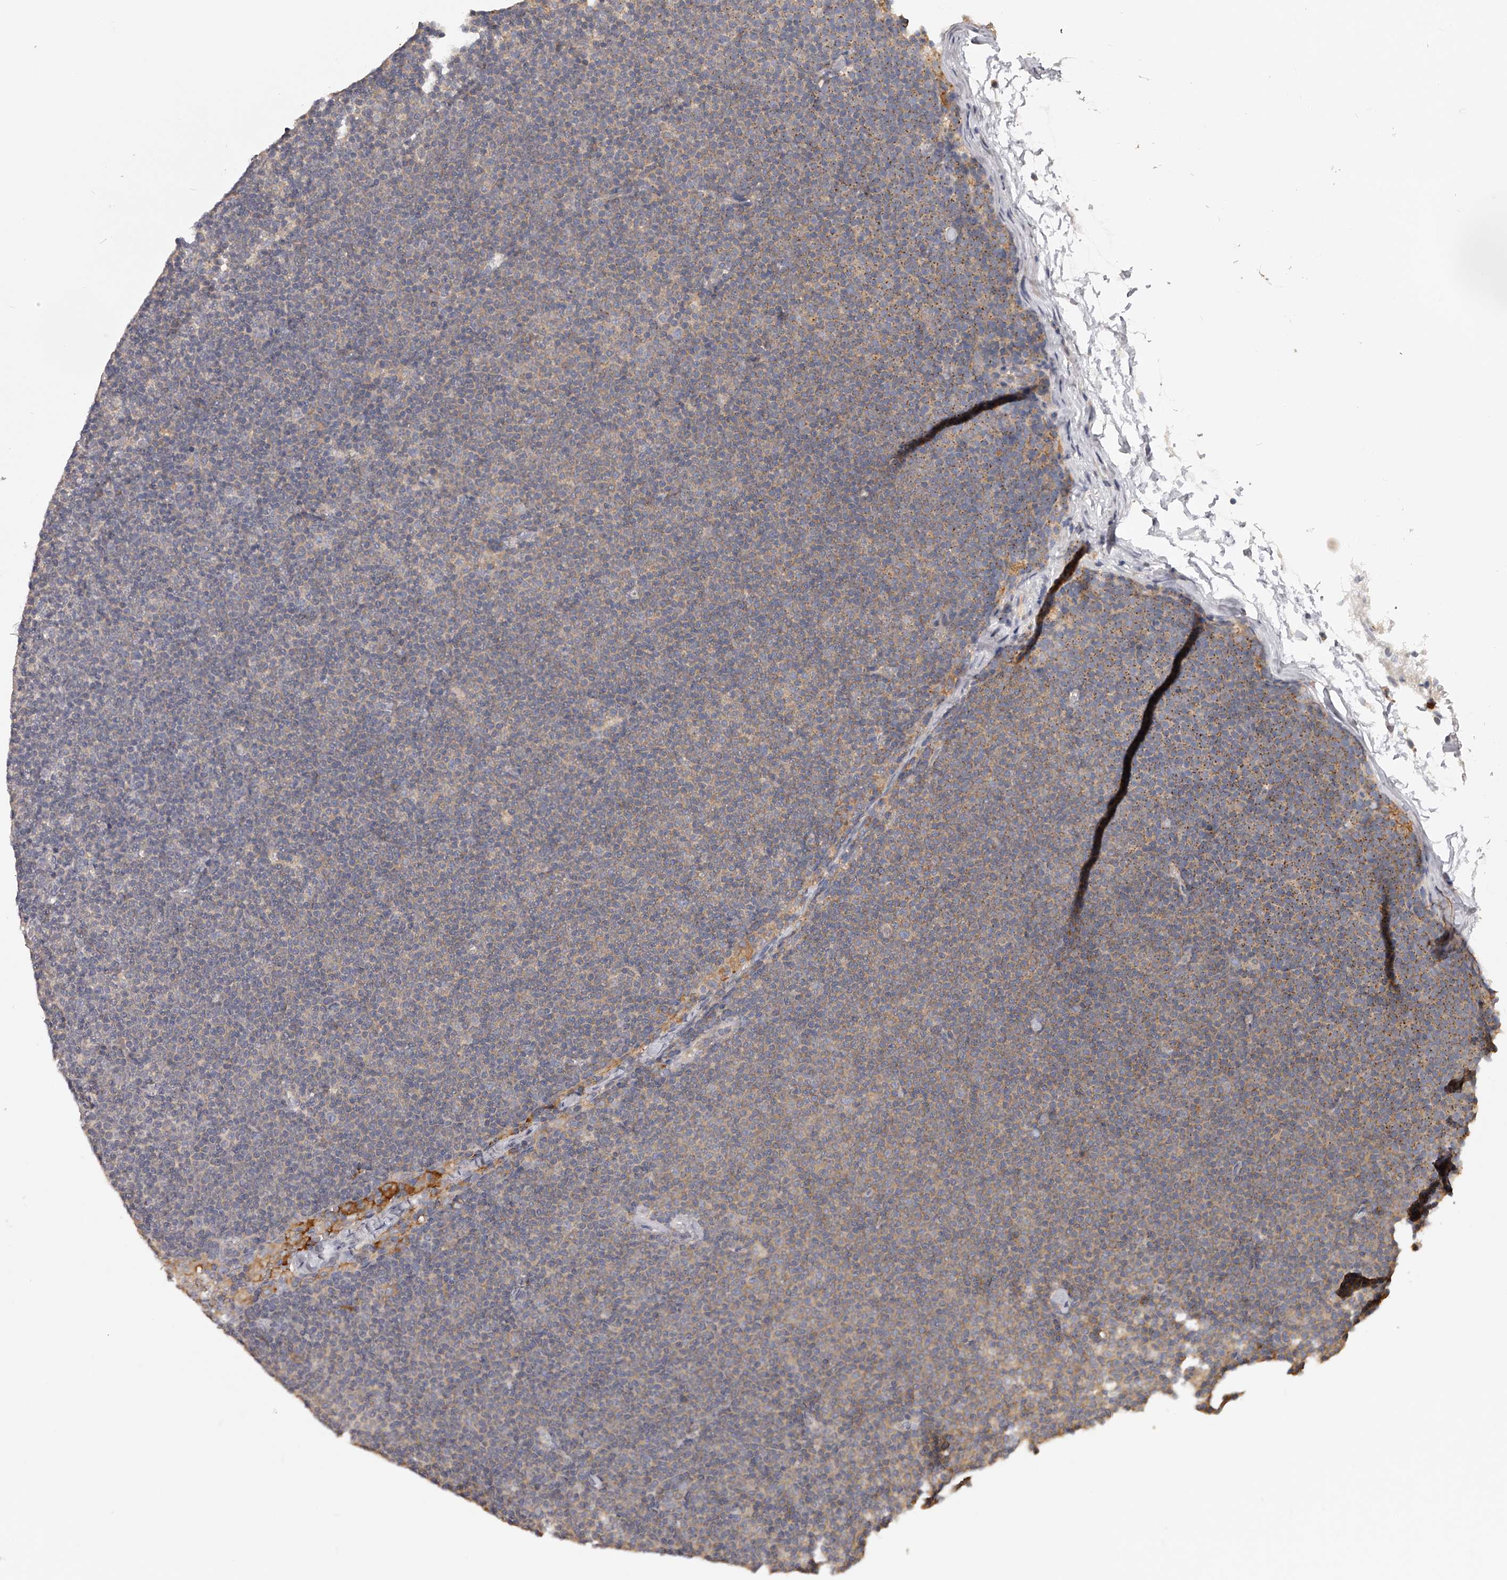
{"staining": {"intensity": "weak", "quantity": "<25%", "location": "cytoplasmic/membranous"}, "tissue": "lymphoma", "cell_type": "Tumor cells", "image_type": "cancer", "snomed": [{"axis": "morphology", "description": "Malignant lymphoma, non-Hodgkin's type, Low grade"}, {"axis": "topography", "description": "Lymph node"}], "caption": "Immunohistochemistry (IHC) micrograph of lymphoma stained for a protein (brown), which demonstrates no positivity in tumor cells.", "gene": "TNN", "patient": {"sex": "female", "age": 53}}